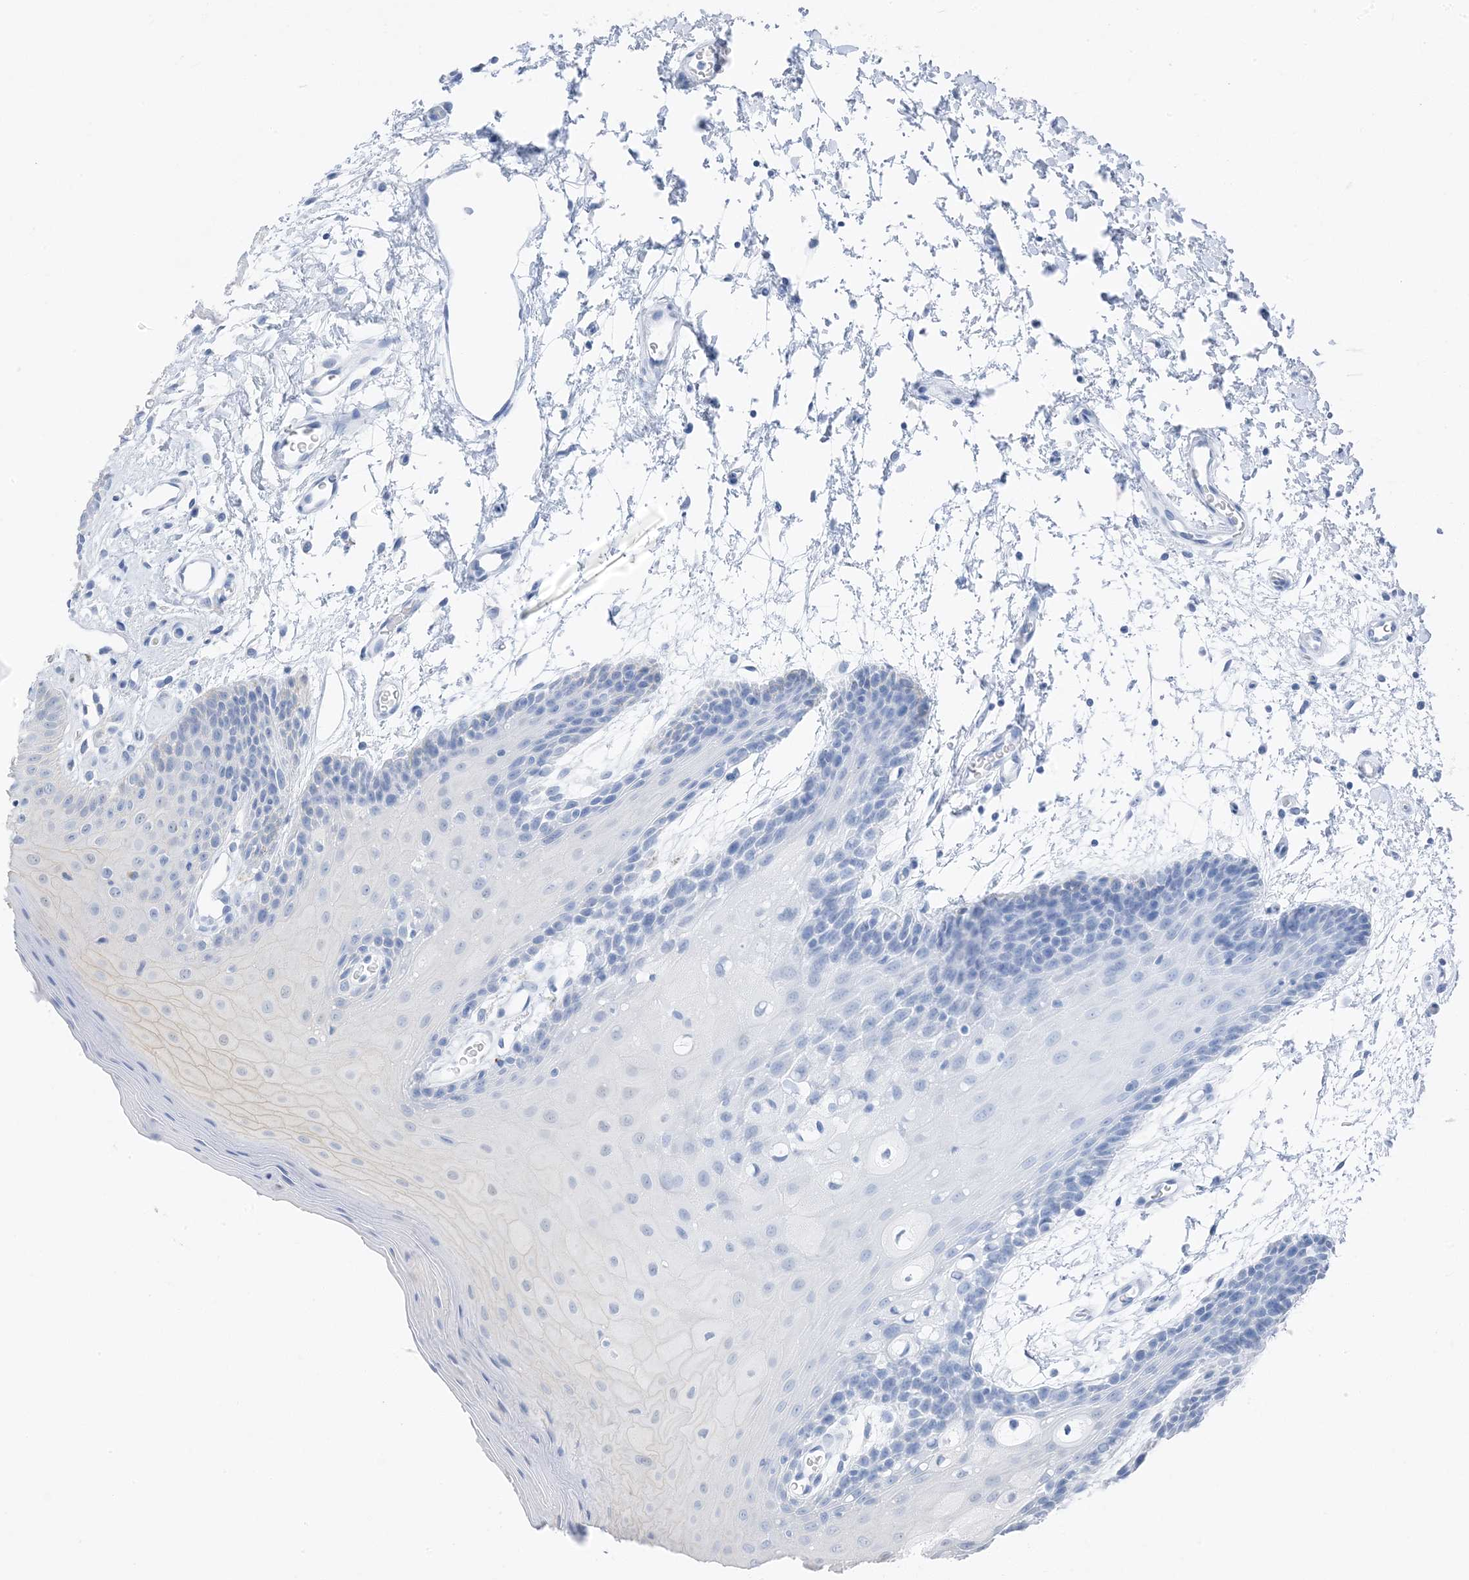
{"staining": {"intensity": "negative", "quantity": "none", "location": "none"}, "tissue": "oral mucosa", "cell_type": "Squamous epithelial cells", "image_type": "normal", "snomed": [{"axis": "morphology", "description": "Normal tissue, NOS"}, {"axis": "topography", "description": "Skeletal muscle"}, {"axis": "topography", "description": "Oral tissue"}, {"axis": "topography", "description": "Salivary gland"}, {"axis": "topography", "description": "Peripheral nerve tissue"}], "caption": "IHC micrograph of normal human oral mucosa stained for a protein (brown), which shows no positivity in squamous epithelial cells.", "gene": "NCOA7", "patient": {"sex": "male", "age": 54}}